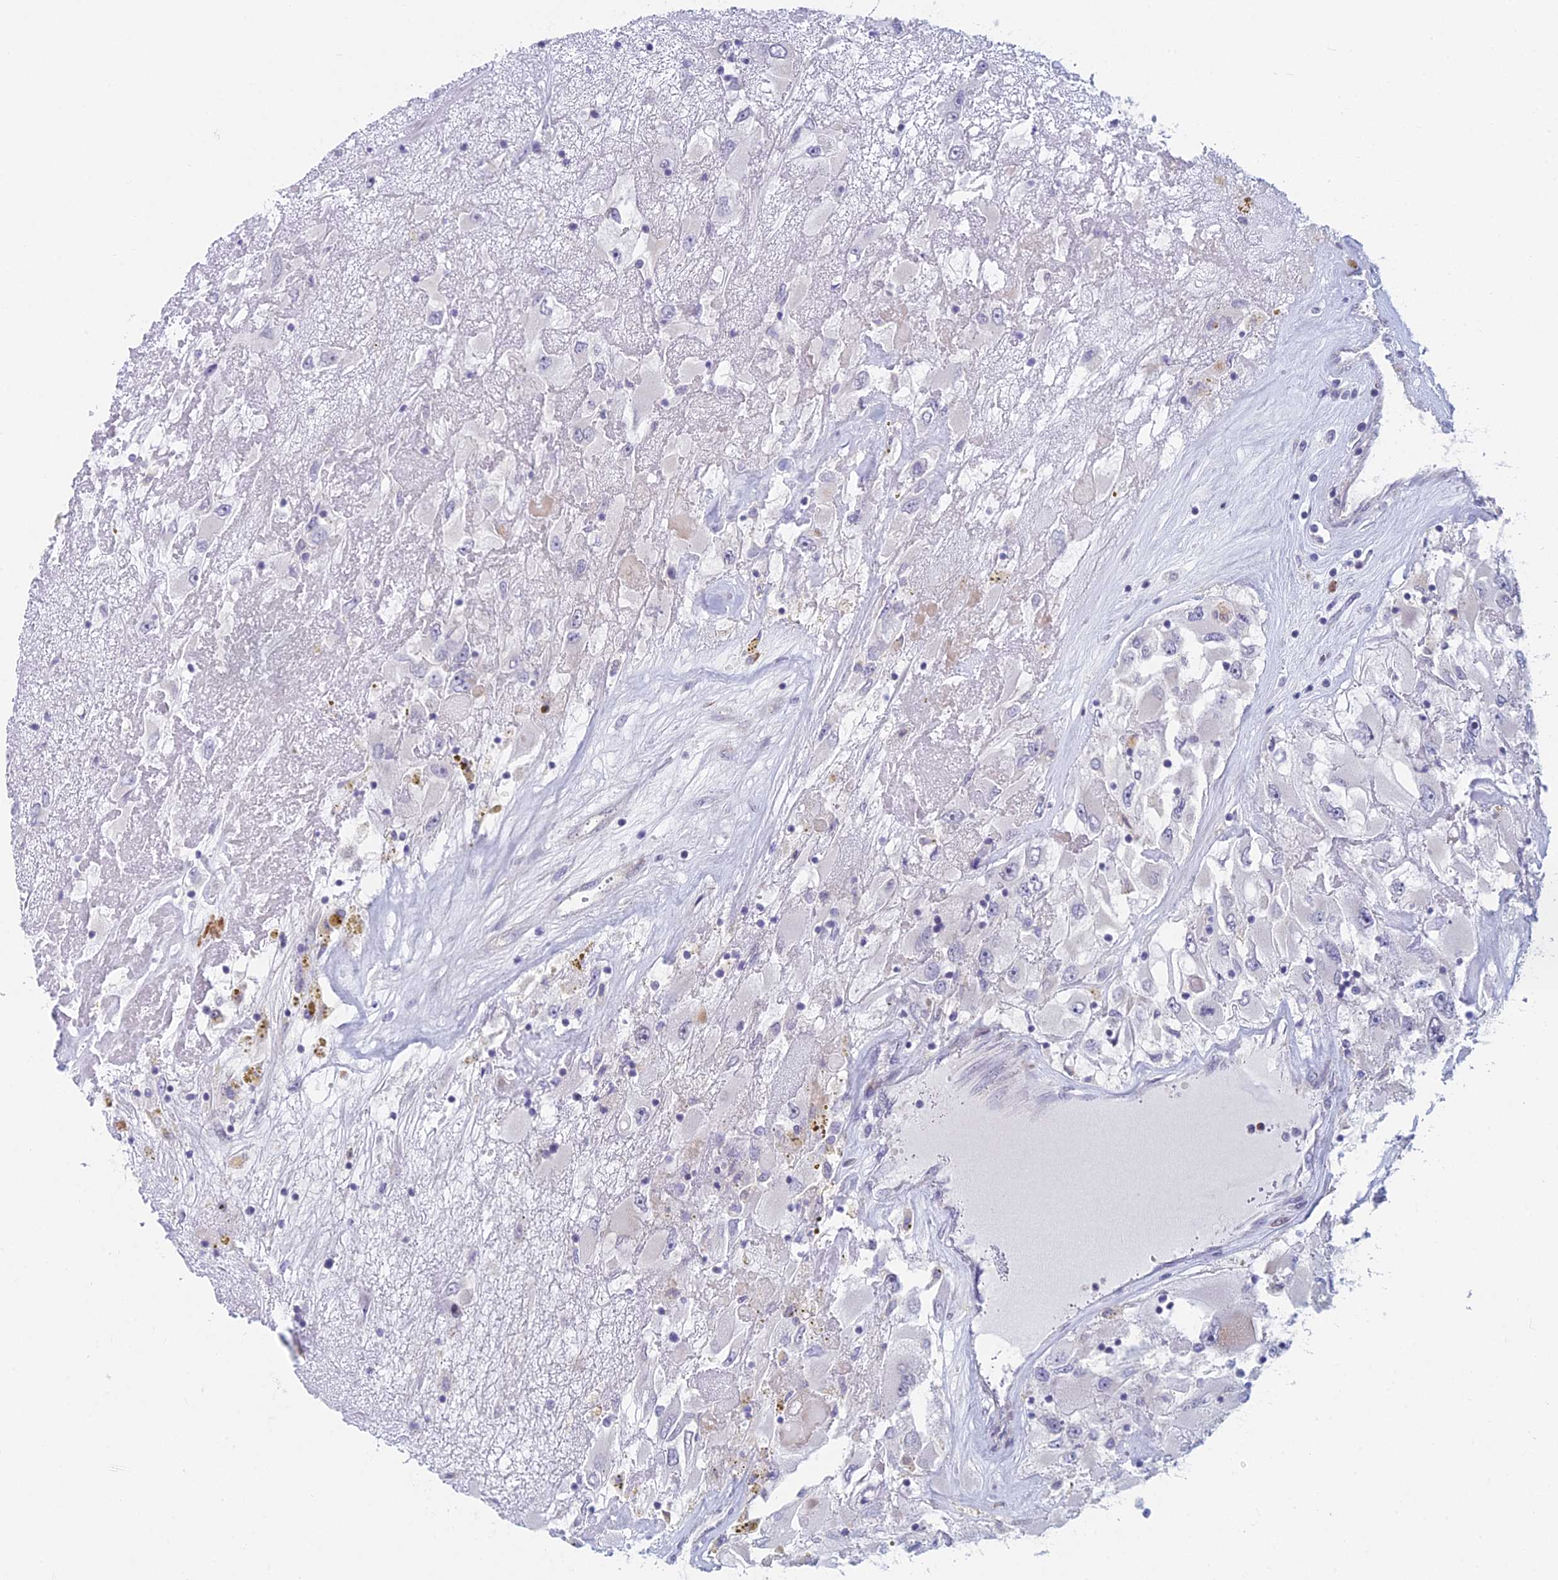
{"staining": {"intensity": "negative", "quantity": "none", "location": "none"}, "tissue": "renal cancer", "cell_type": "Tumor cells", "image_type": "cancer", "snomed": [{"axis": "morphology", "description": "Adenocarcinoma, NOS"}, {"axis": "topography", "description": "Kidney"}], "caption": "High power microscopy histopathology image of an immunohistochemistry (IHC) photomicrograph of adenocarcinoma (renal), revealing no significant positivity in tumor cells.", "gene": "PPP1R26", "patient": {"sex": "female", "age": 52}}